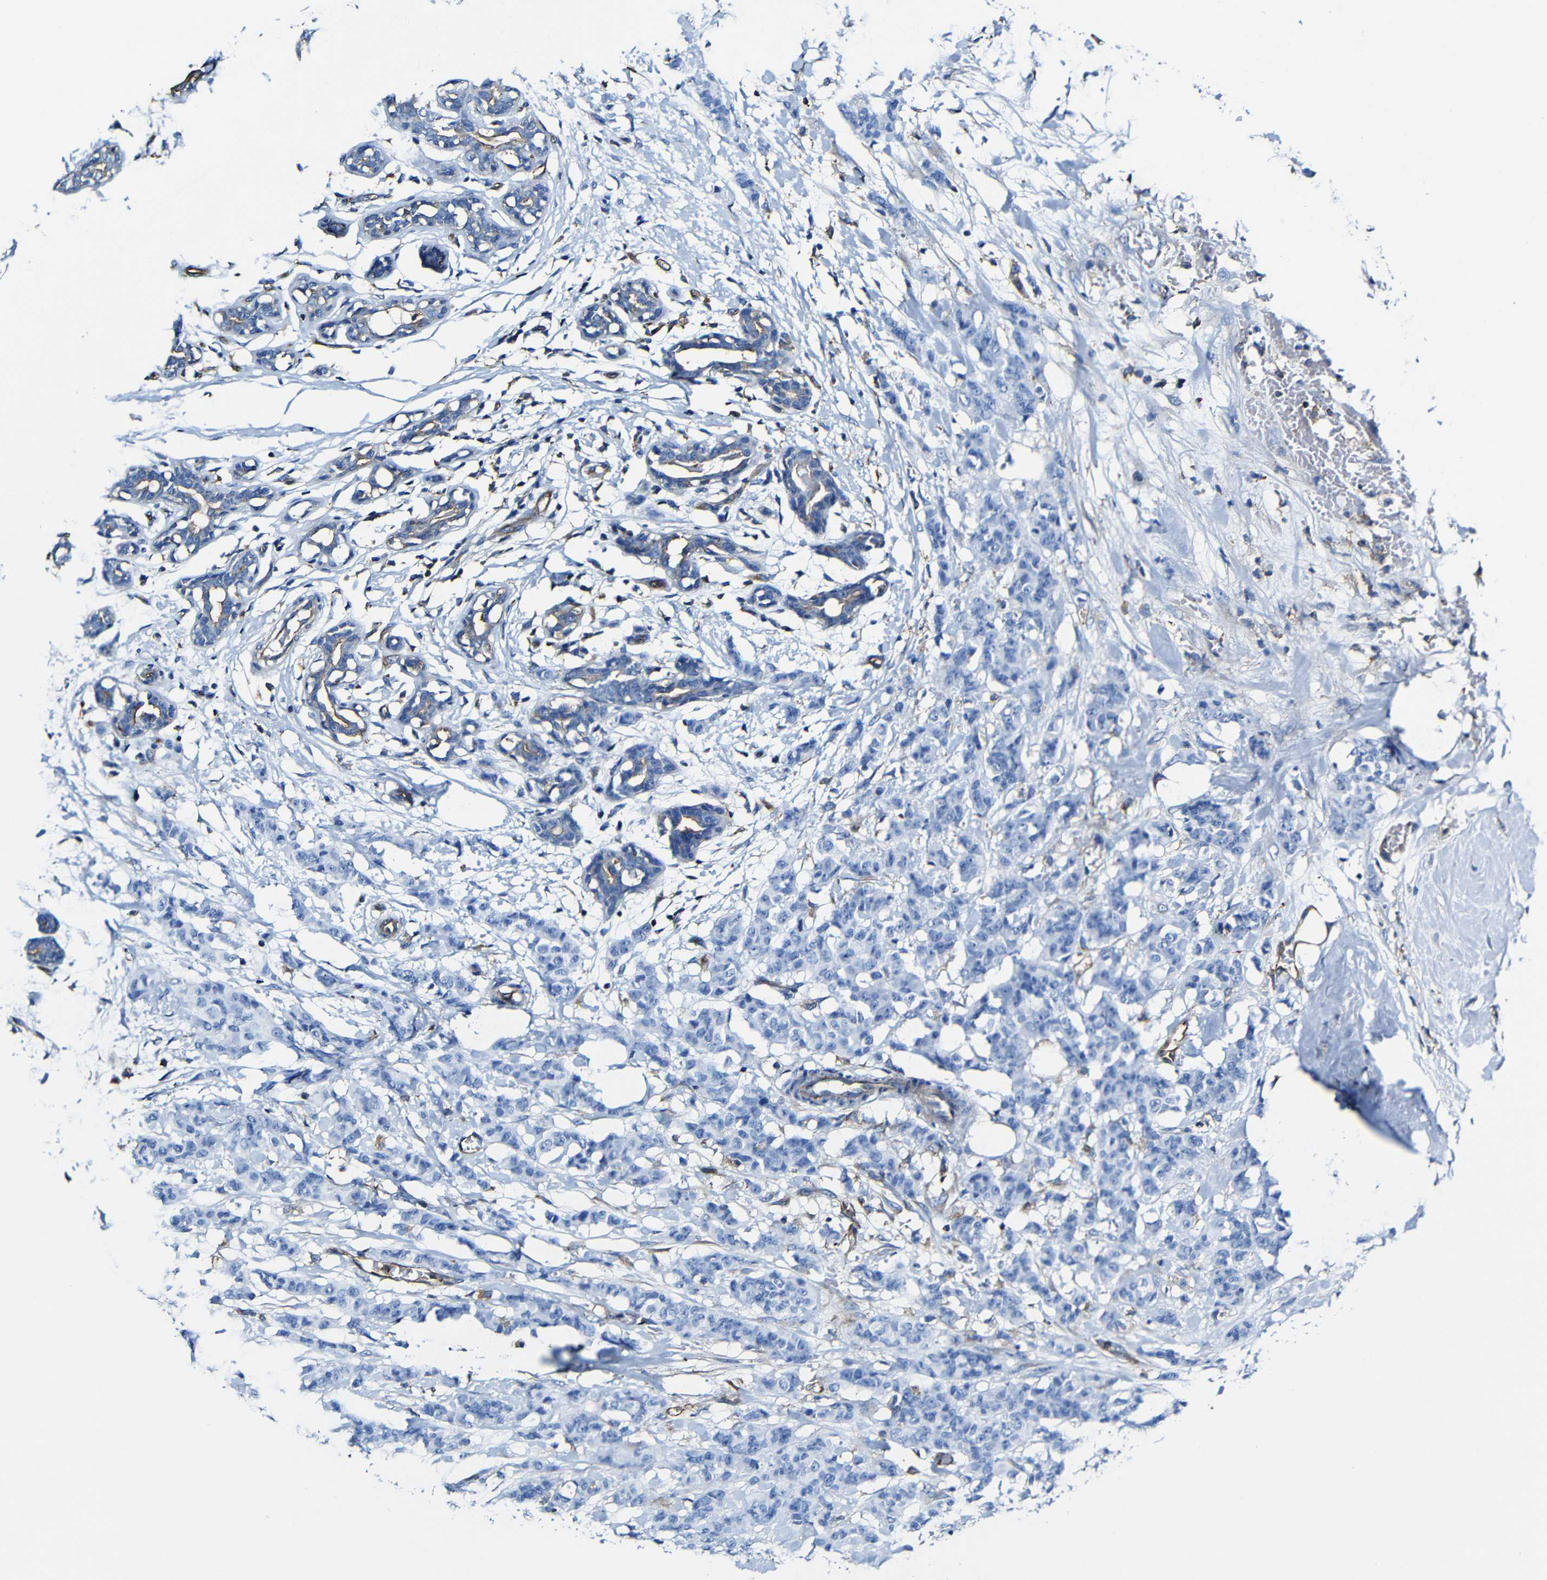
{"staining": {"intensity": "negative", "quantity": "none", "location": "none"}, "tissue": "breast cancer", "cell_type": "Tumor cells", "image_type": "cancer", "snomed": [{"axis": "morphology", "description": "Normal tissue, NOS"}, {"axis": "morphology", "description": "Duct carcinoma"}, {"axis": "topography", "description": "Breast"}], "caption": "A photomicrograph of human breast infiltrating ductal carcinoma is negative for staining in tumor cells.", "gene": "MSN", "patient": {"sex": "female", "age": 40}}